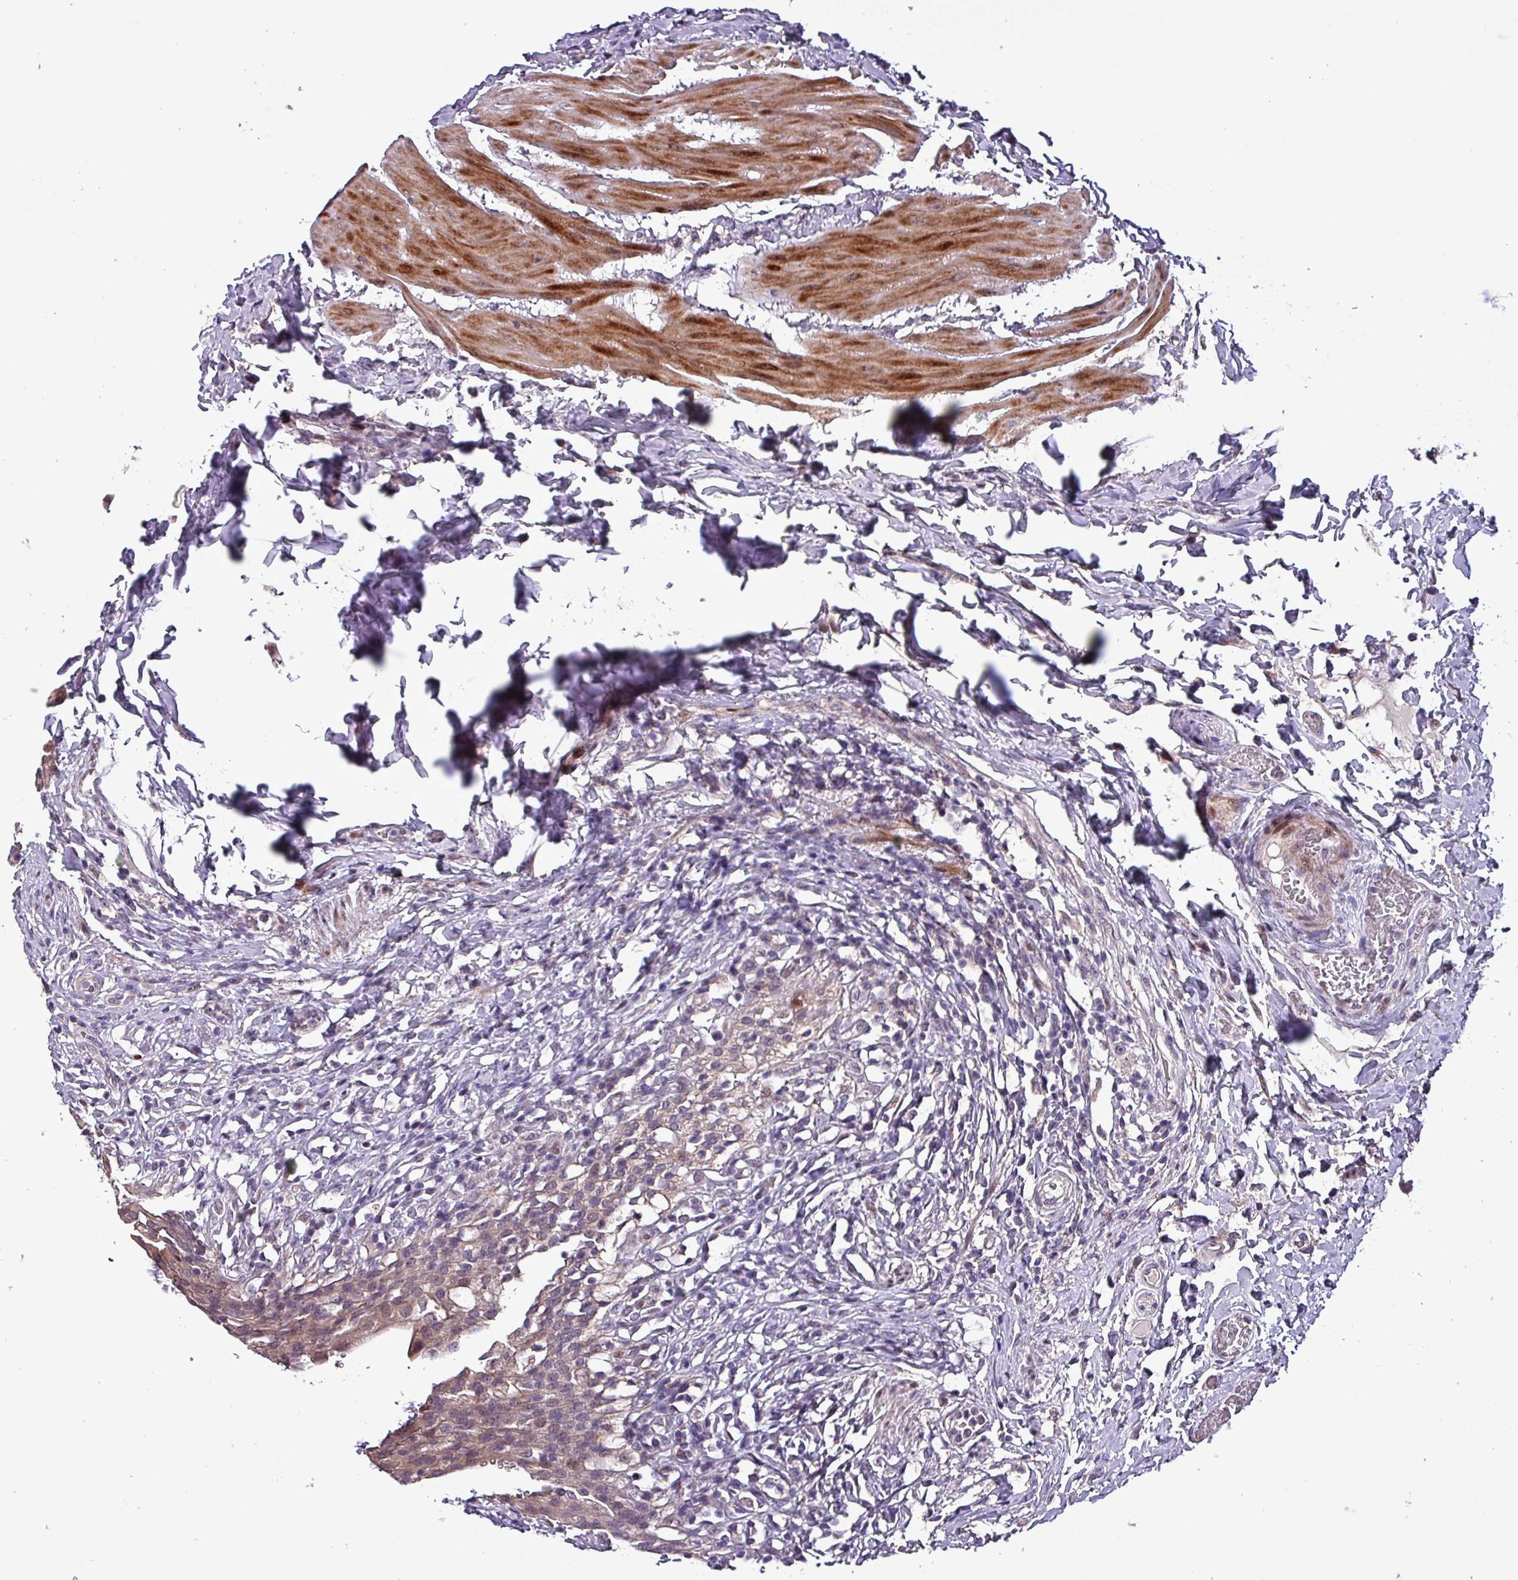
{"staining": {"intensity": "weak", "quantity": "25%-75%", "location": "cytoplasmic/membranous,nuclear"}, "tissue": "urinary bladder", "cell_type": "Urothelial cells", "image_type": "normal", "snomed": [{"axis": "morphology", "description": "Normal tissue, NOS"}, {"axis": "morphology", "description": "Inflammation, NOS"}, {"axis": "topography", "description": "Urinary bladder"}], "caption": "Immunohistochemistry of benign human urinary bladder demonstrates low levels of weak cytoplasmic/membranous,nuclear expression in about 25%-75% of urothelial cells.", "gene": "GRAPL", "patient": {"sex": "male", "age": 64}}